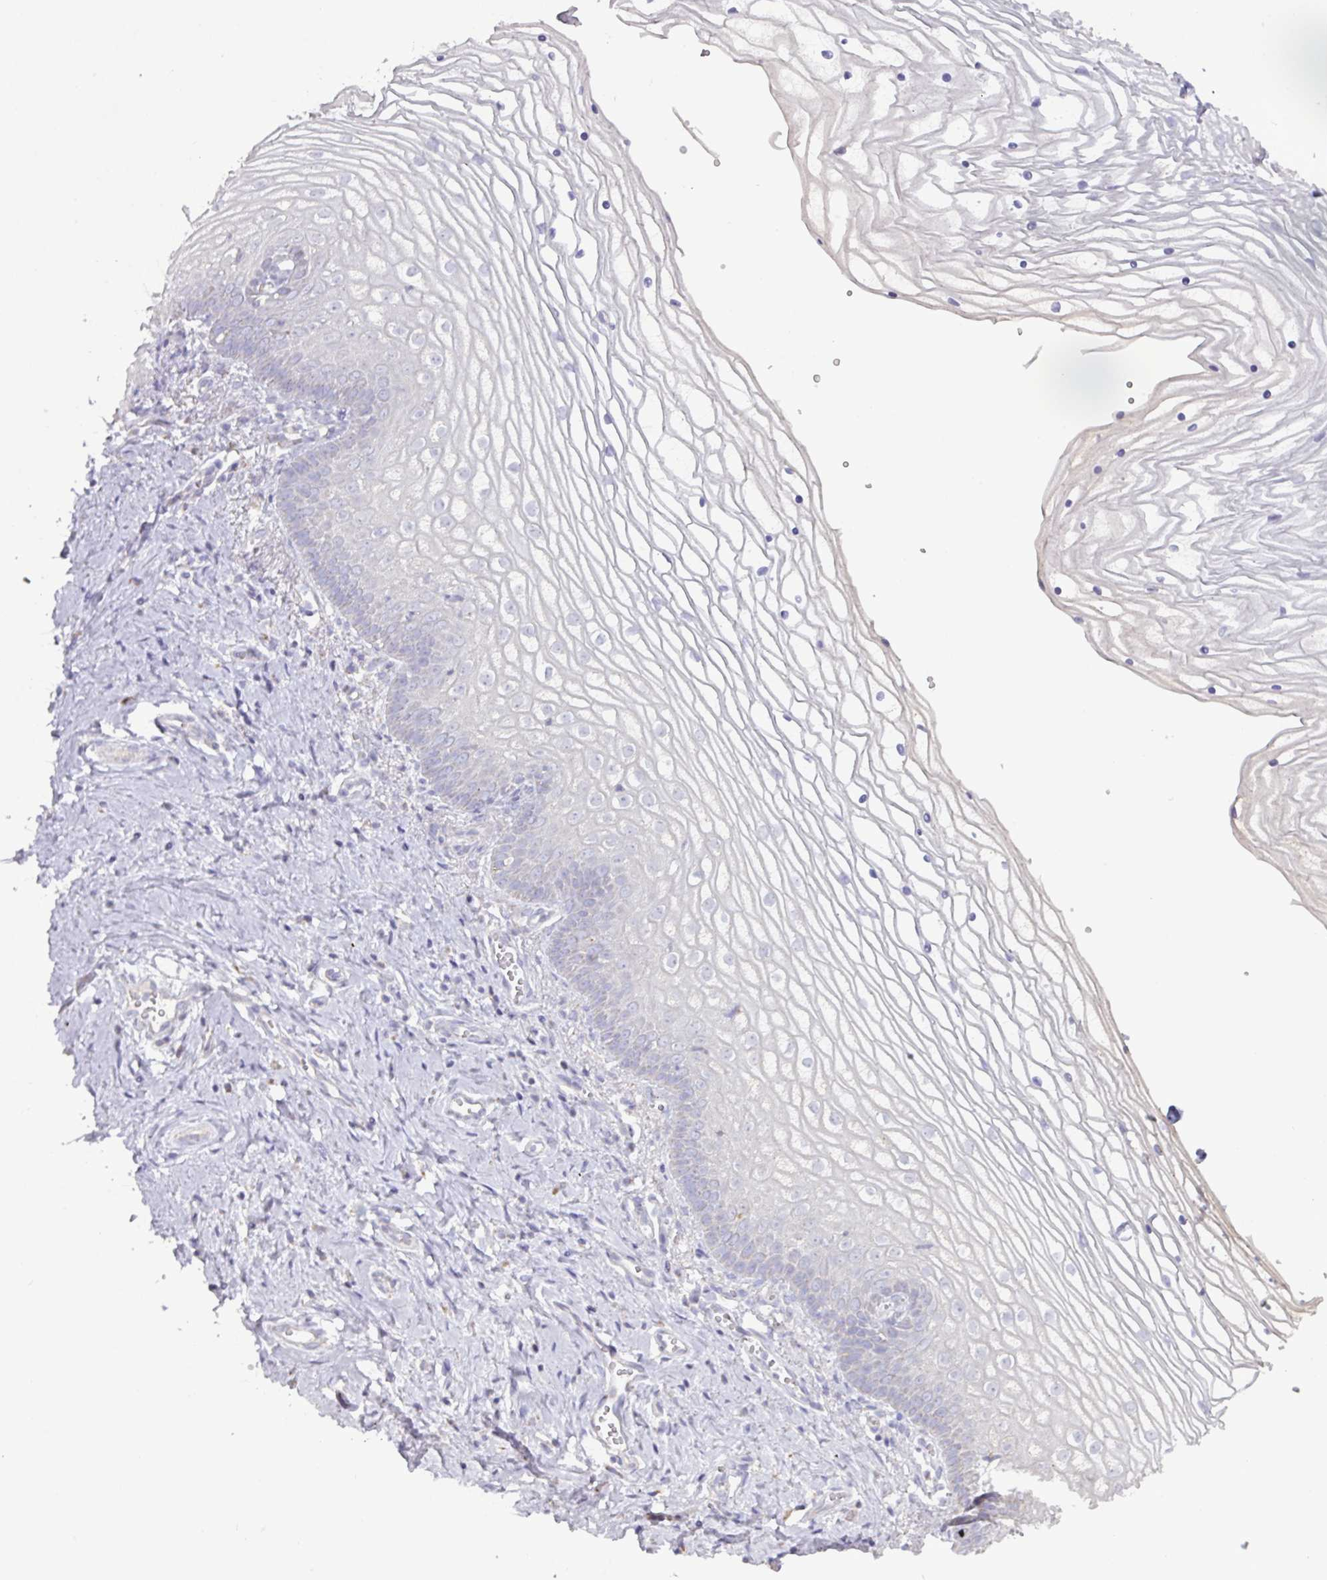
{"staining": {"intensity": "negative", "quantity": "none", "location": "none"}, "tissue": "vagina", "cell_type": "Squamous epithelial cells", "image_type": "normal", "snomed": [{"axis": "morphology", "description": "Normal tissue, NOS"}, {"axis": "topography", "description": "Vagina"}], "caption": "Normal vagina was stained to show a protein in brown. There is no significant expression in squamous epithelial cells. (Immunohistochemistry (ihc), brightfield microscopy, high magnification).", "gene": "MT", "patient": {"sex": "female", "age": 56}}